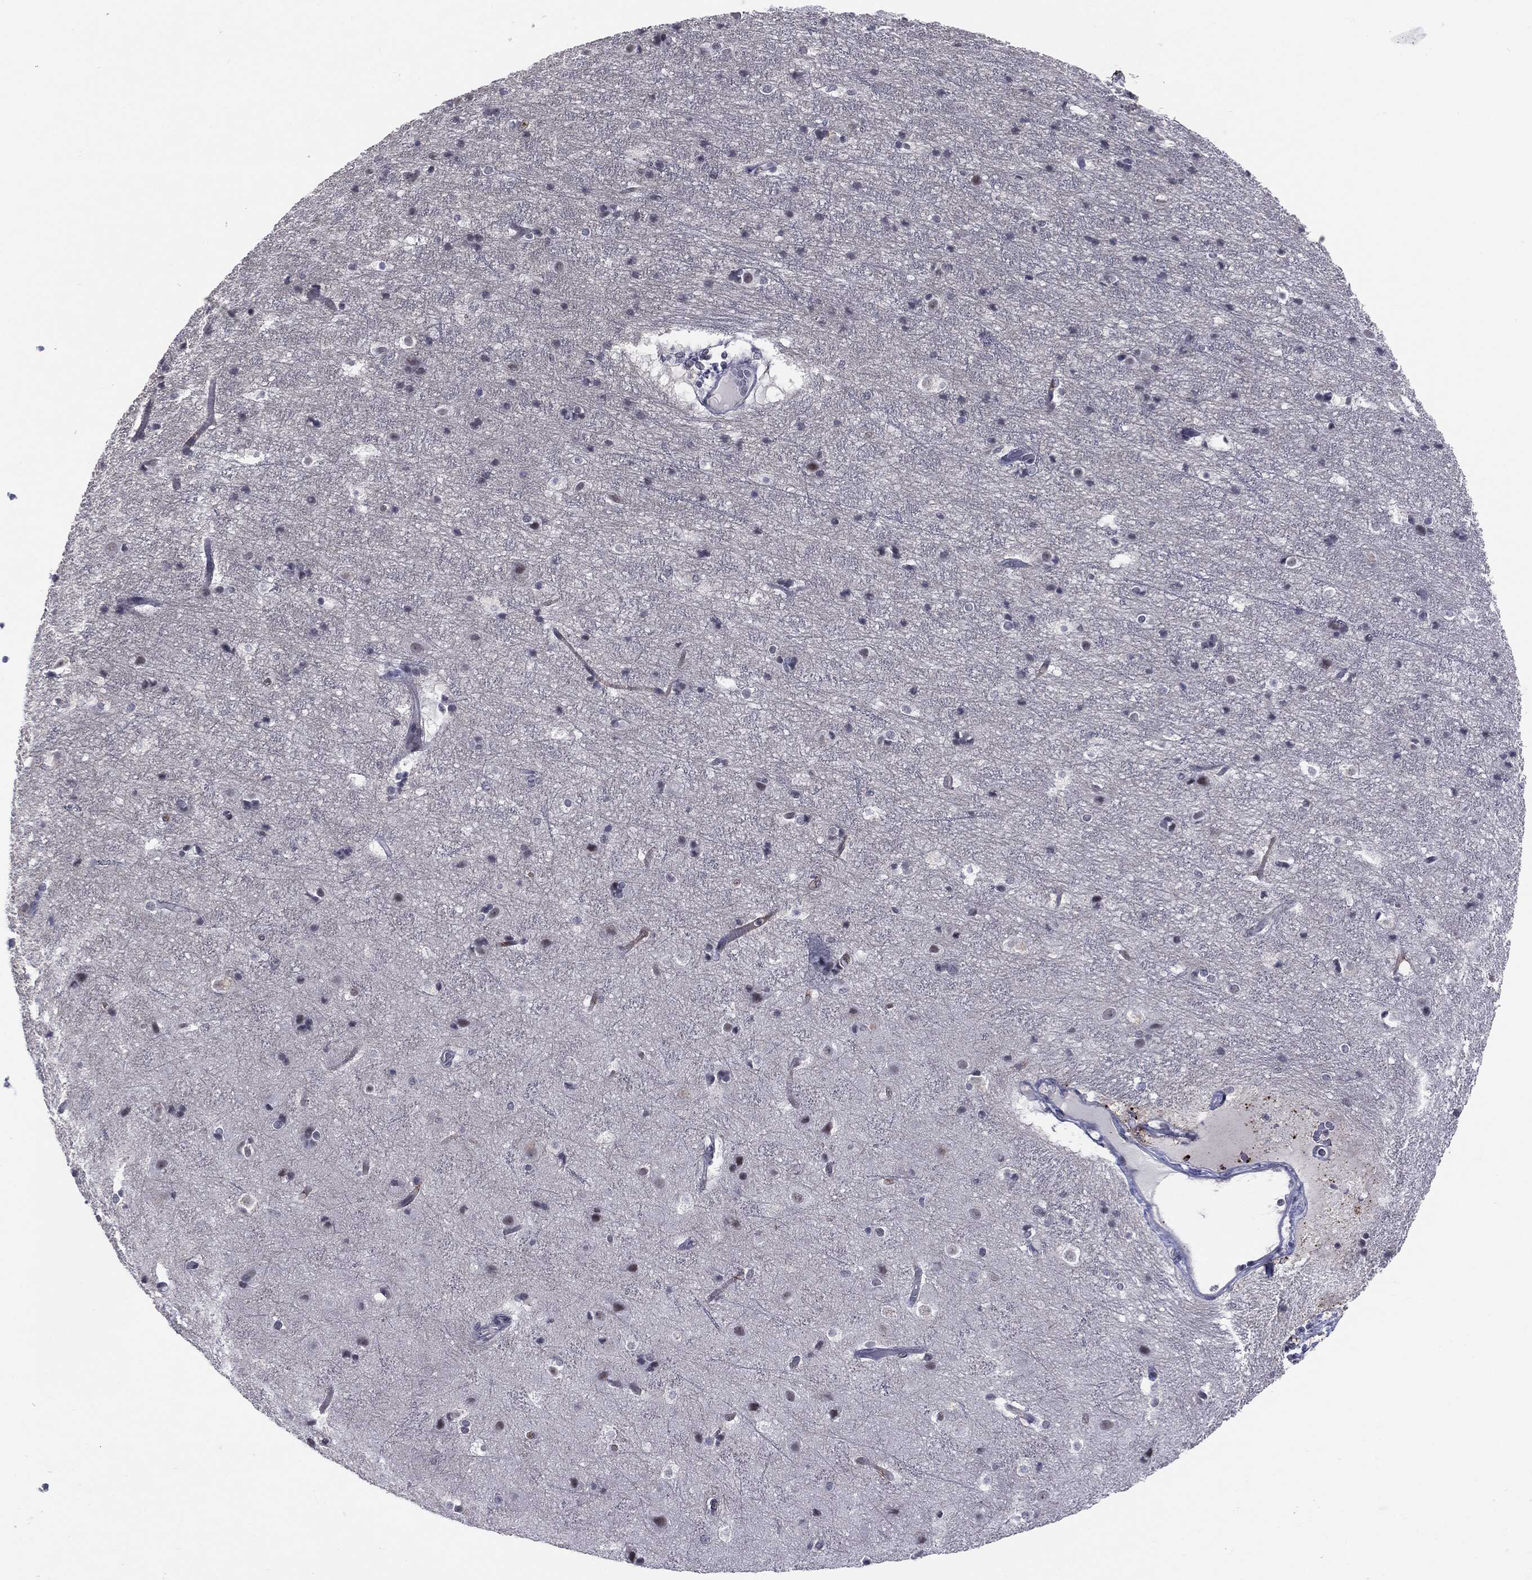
{"staining": {"intensity": "negative", "quantity": "none", "location": "none"}, "tissue": "cerebral cortex", "cell_type": "Endothelial cells", "image_type": "normal", "snomed": [{"axis": "morphology", "description": "Normal tissue, NOS"}, {"axis": "topography", "description": "Cerebral cortex"}], "caption": "This is an IHC photomicrograph of benign human cerebral cortex. There is no positivity in endothelial cells.", "gene": "SLC5A5", "patient": {"sex": "female", "age": 52}}